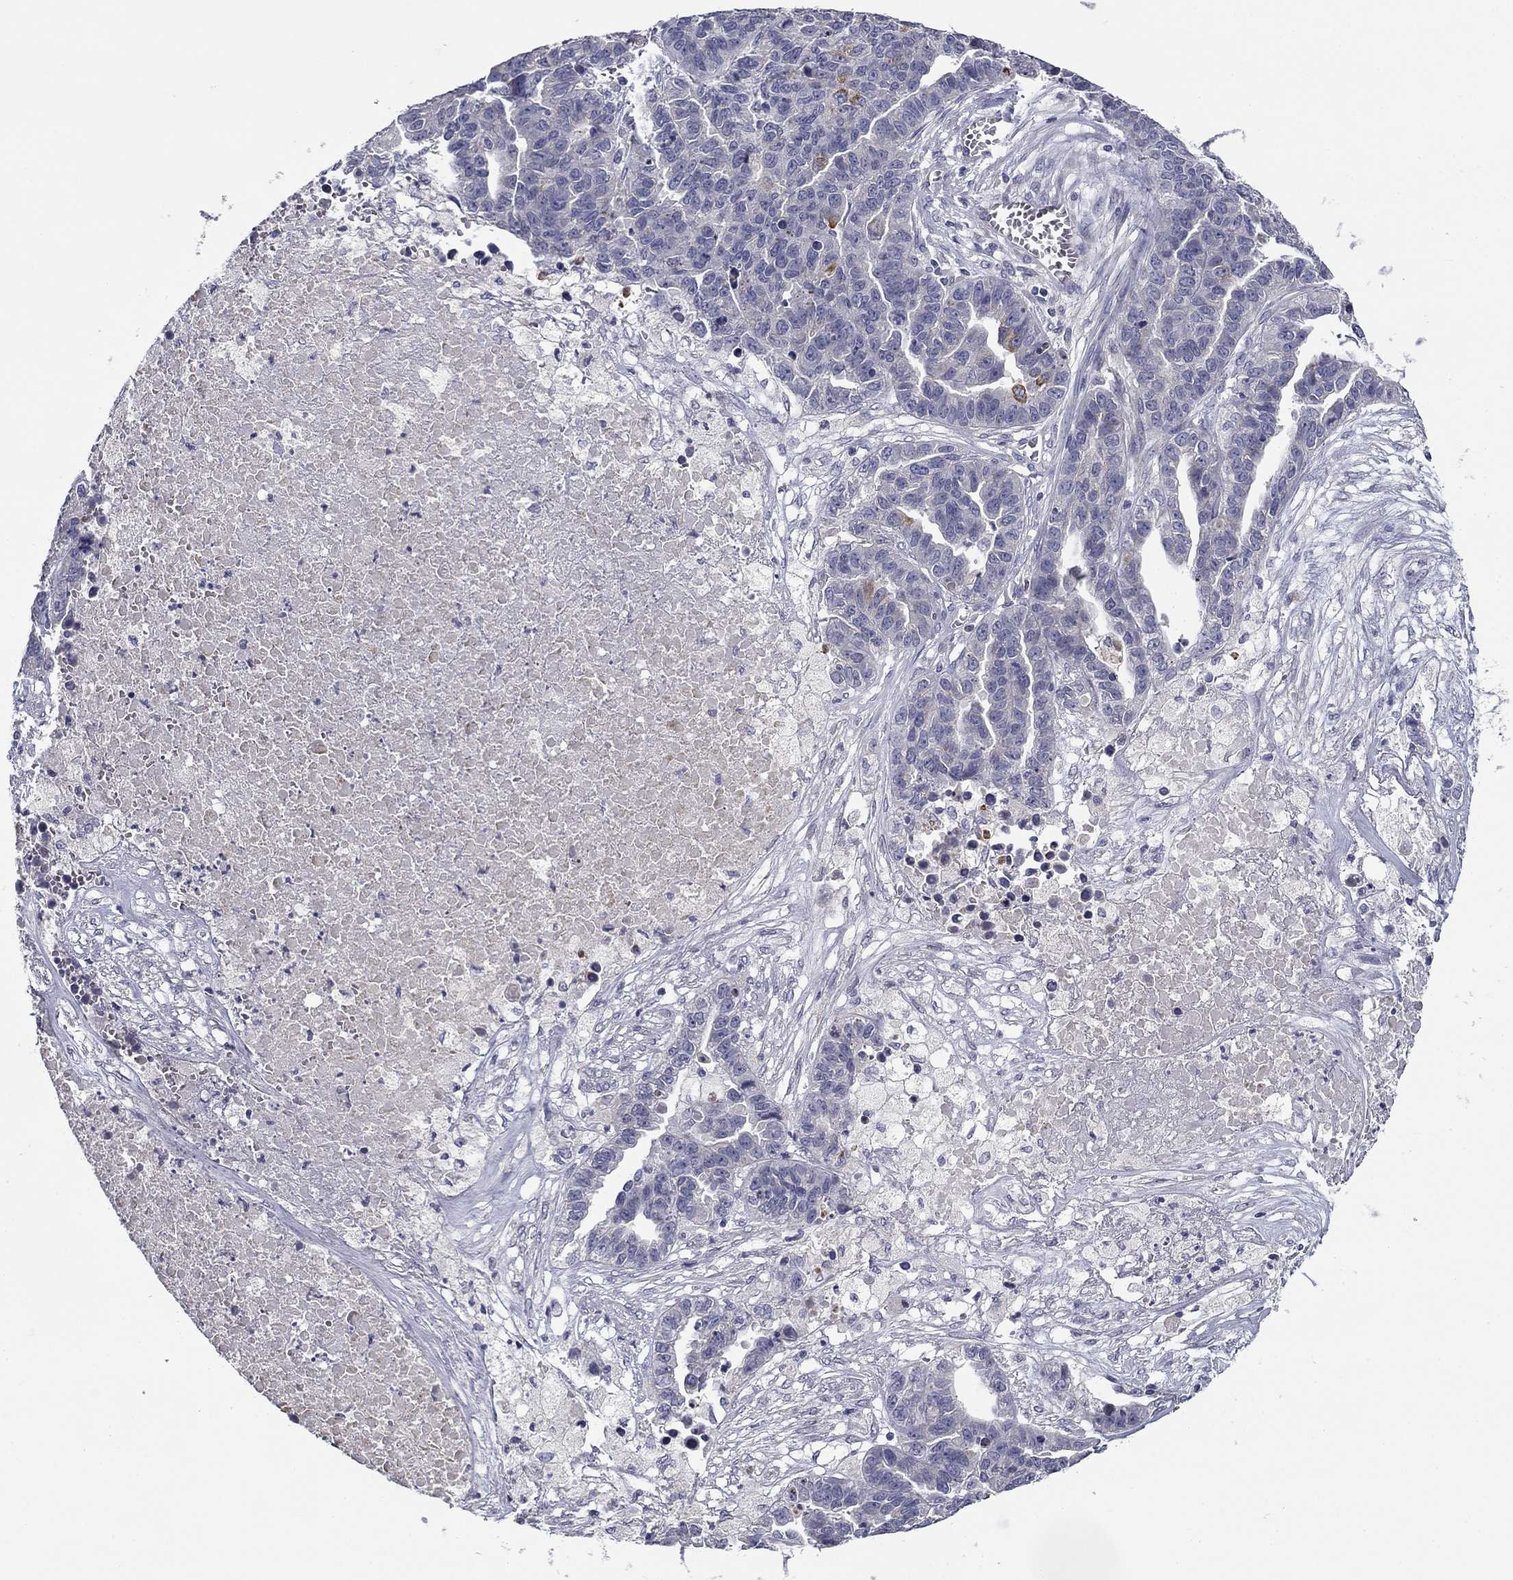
{"staining": {"intensity": "negative", "quantity": "none", "location": "none"}, "tissue": "ovarian cancer", "cell_type": "Tumor cells", "image_type": "cancer", "snomed": [{"axis": "morphology", "description": "Cystadenocarcinoma, serous, NOS"}, {"axis": "topography", "description": "Ovary"}], "caption": "Immunohistochemical staining of human ovarian cancer (serous cystadenocarcinoma) exhibits no significant positivity in tumor cells. Brightfield microscopy of immunohistochemistry stained with DAB (brown) and hematoxylin (blue), captured at high magnification.", "gene": "SPATA7", "patient": {"sex": "female", "age": 87}}